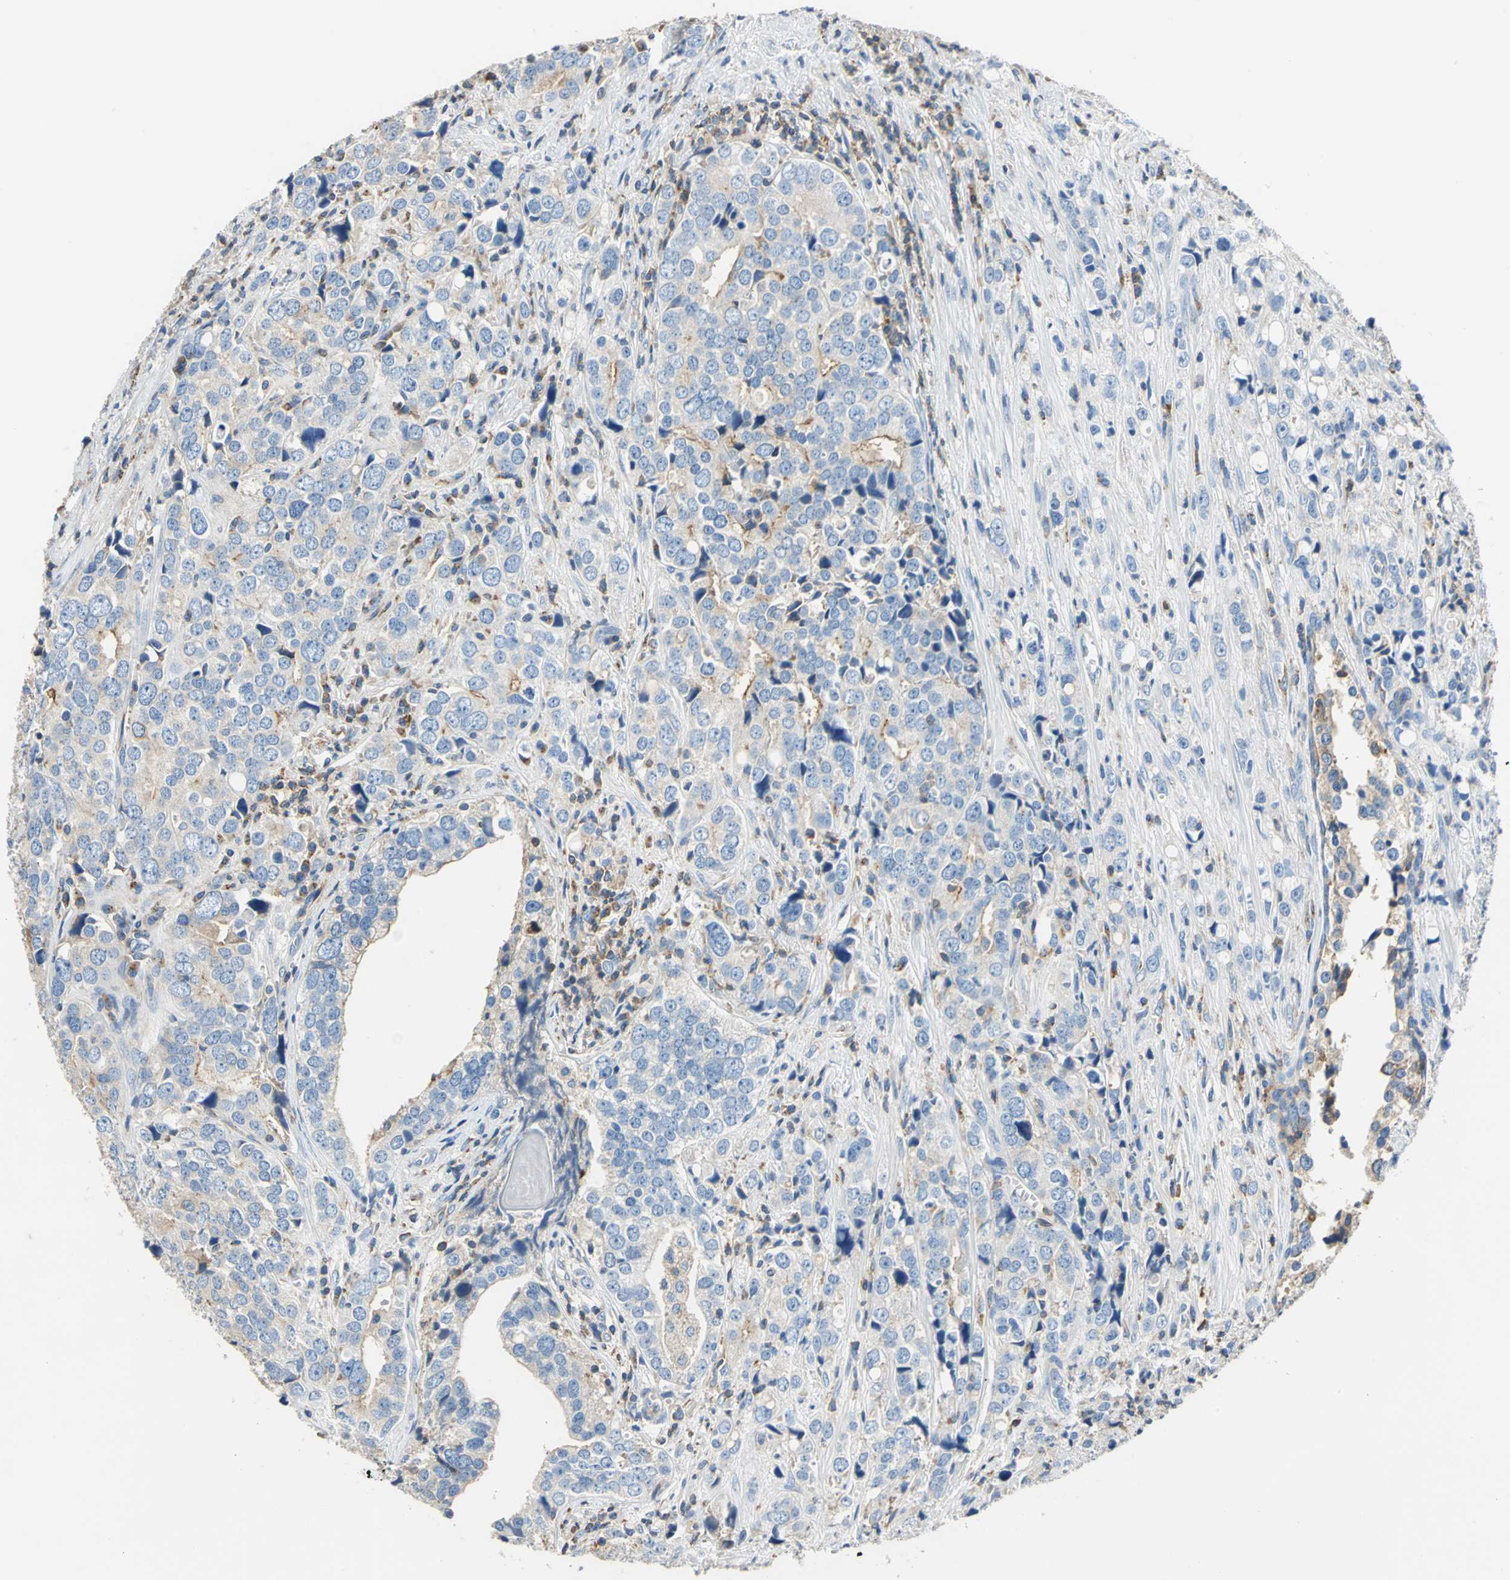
{"staining": {"intensity": "moderate", "quantity": "25%-75%", "location": "cytoplasmic/membranous"}, "tissue": "prostate cancer", "cell_type": "Tumor cells", "image_type": "cancer", "snomed": [{"axis": "morphology", "description": "Adenocarcinoma, High grade"}, {"axis": "topography", "description": "Prostate"}], "caption": "Tumor cells demonstrate moderate cytoplasmic/membranous staining in approximately 25%-75% of cells in prostate adenocarcinoma (high-grade). Immunohistochemistry (ihc) stains the protein in brown and the nuclei are stained blue.", "gene": "SEPTIN6", "patient": {"sex": "male", "age": 71}}